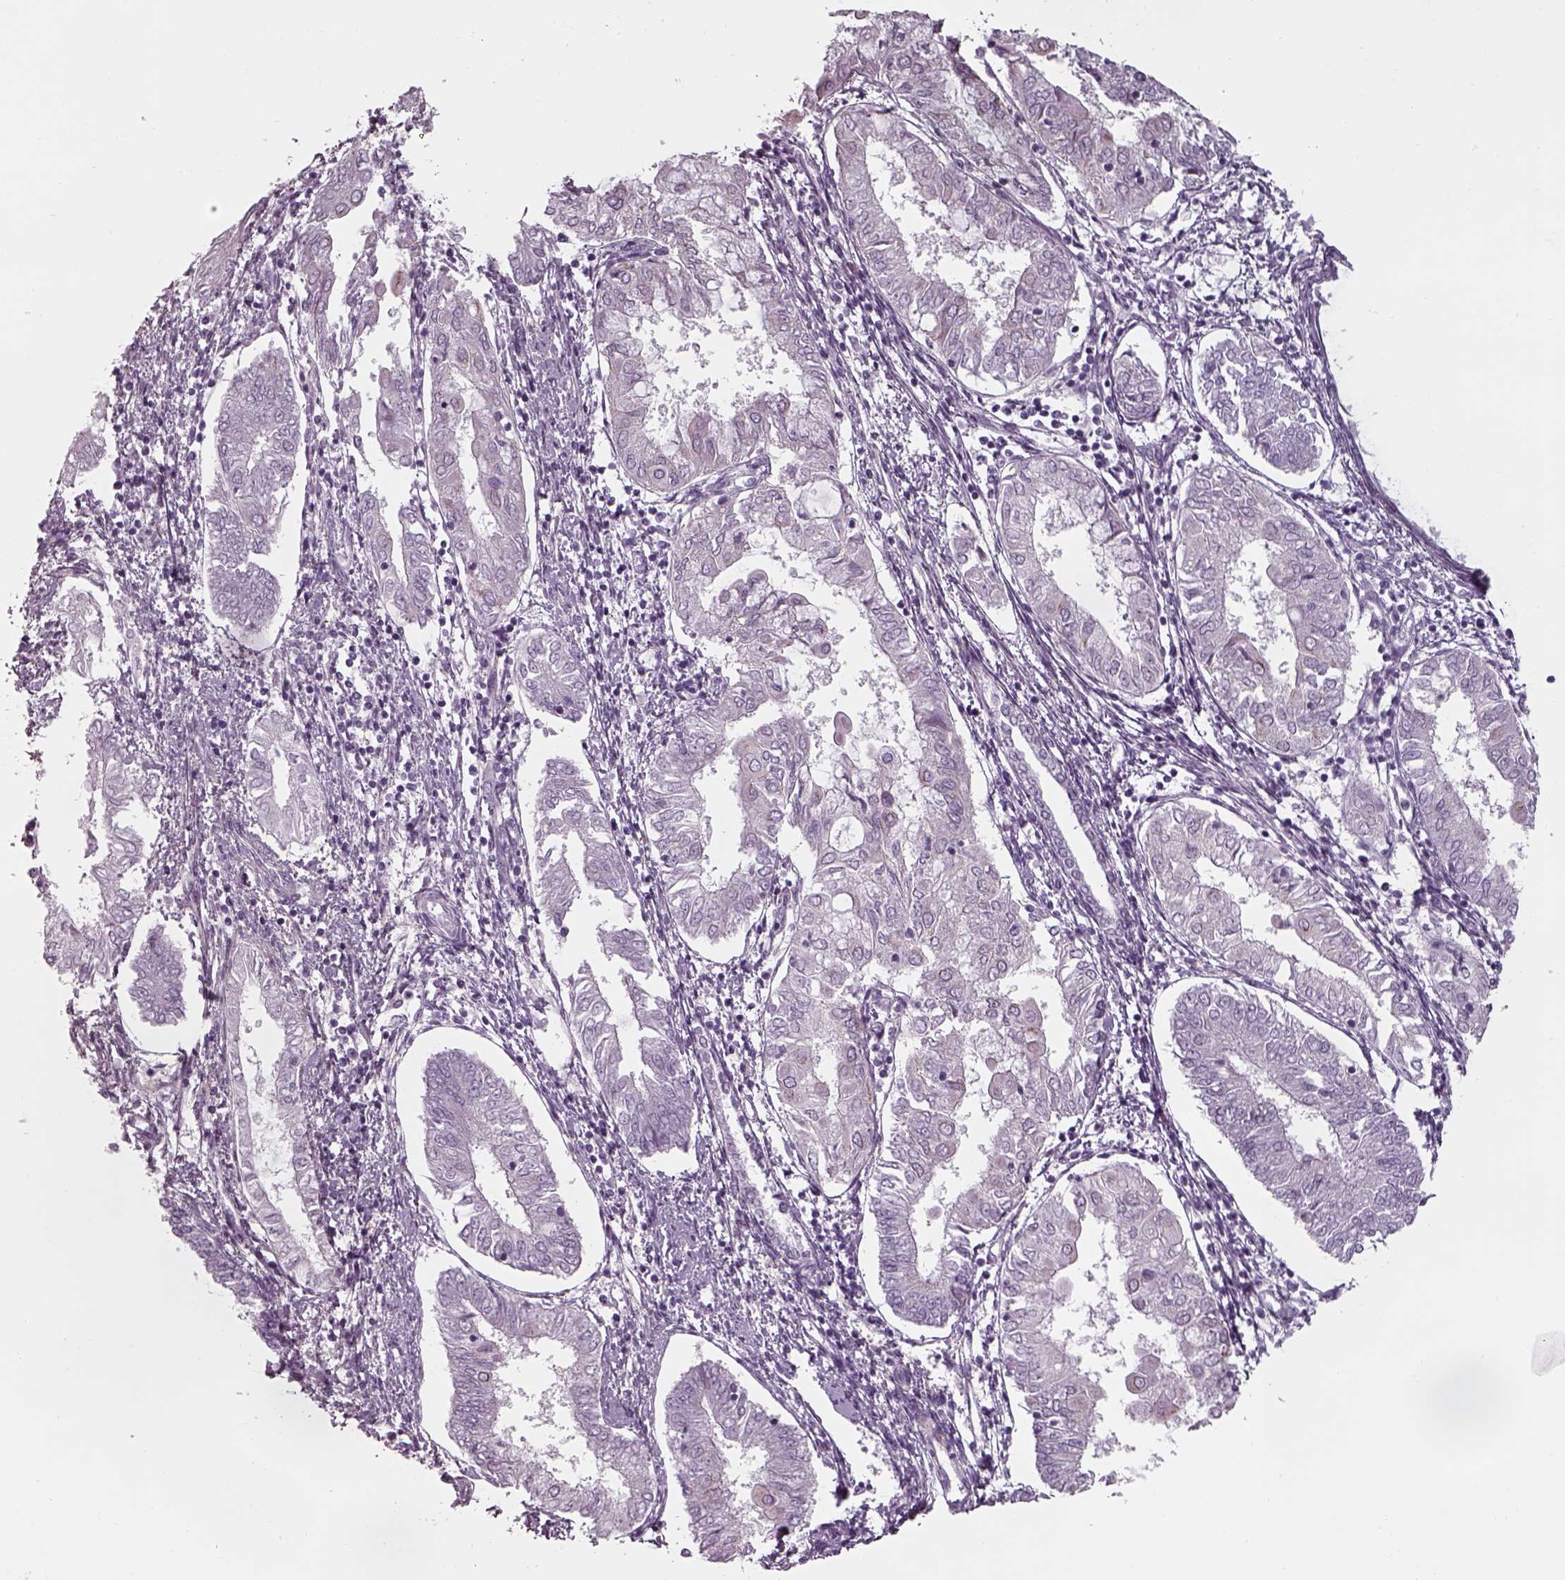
{"staining": {"intensity": "negative", "quantity": "none", "location": "none"}, "tissue": "endometrial cancer", "cell_type": "Tumor cells", "image_type": "cancer", "snomed": [{"axis": "morphology", "description": "Adenocarcinoma, NOS"}, {"axis": "topography", "description": "Endometrium"}], "caption": "This is an immunohistochemistry (IHC) photomicrograph of human endometrial cancer (adenocarcinoma). There is no positivity in tumor cells.", "gene": "SEPTIN14", "patient": {"sex": "female", "age": 68}}